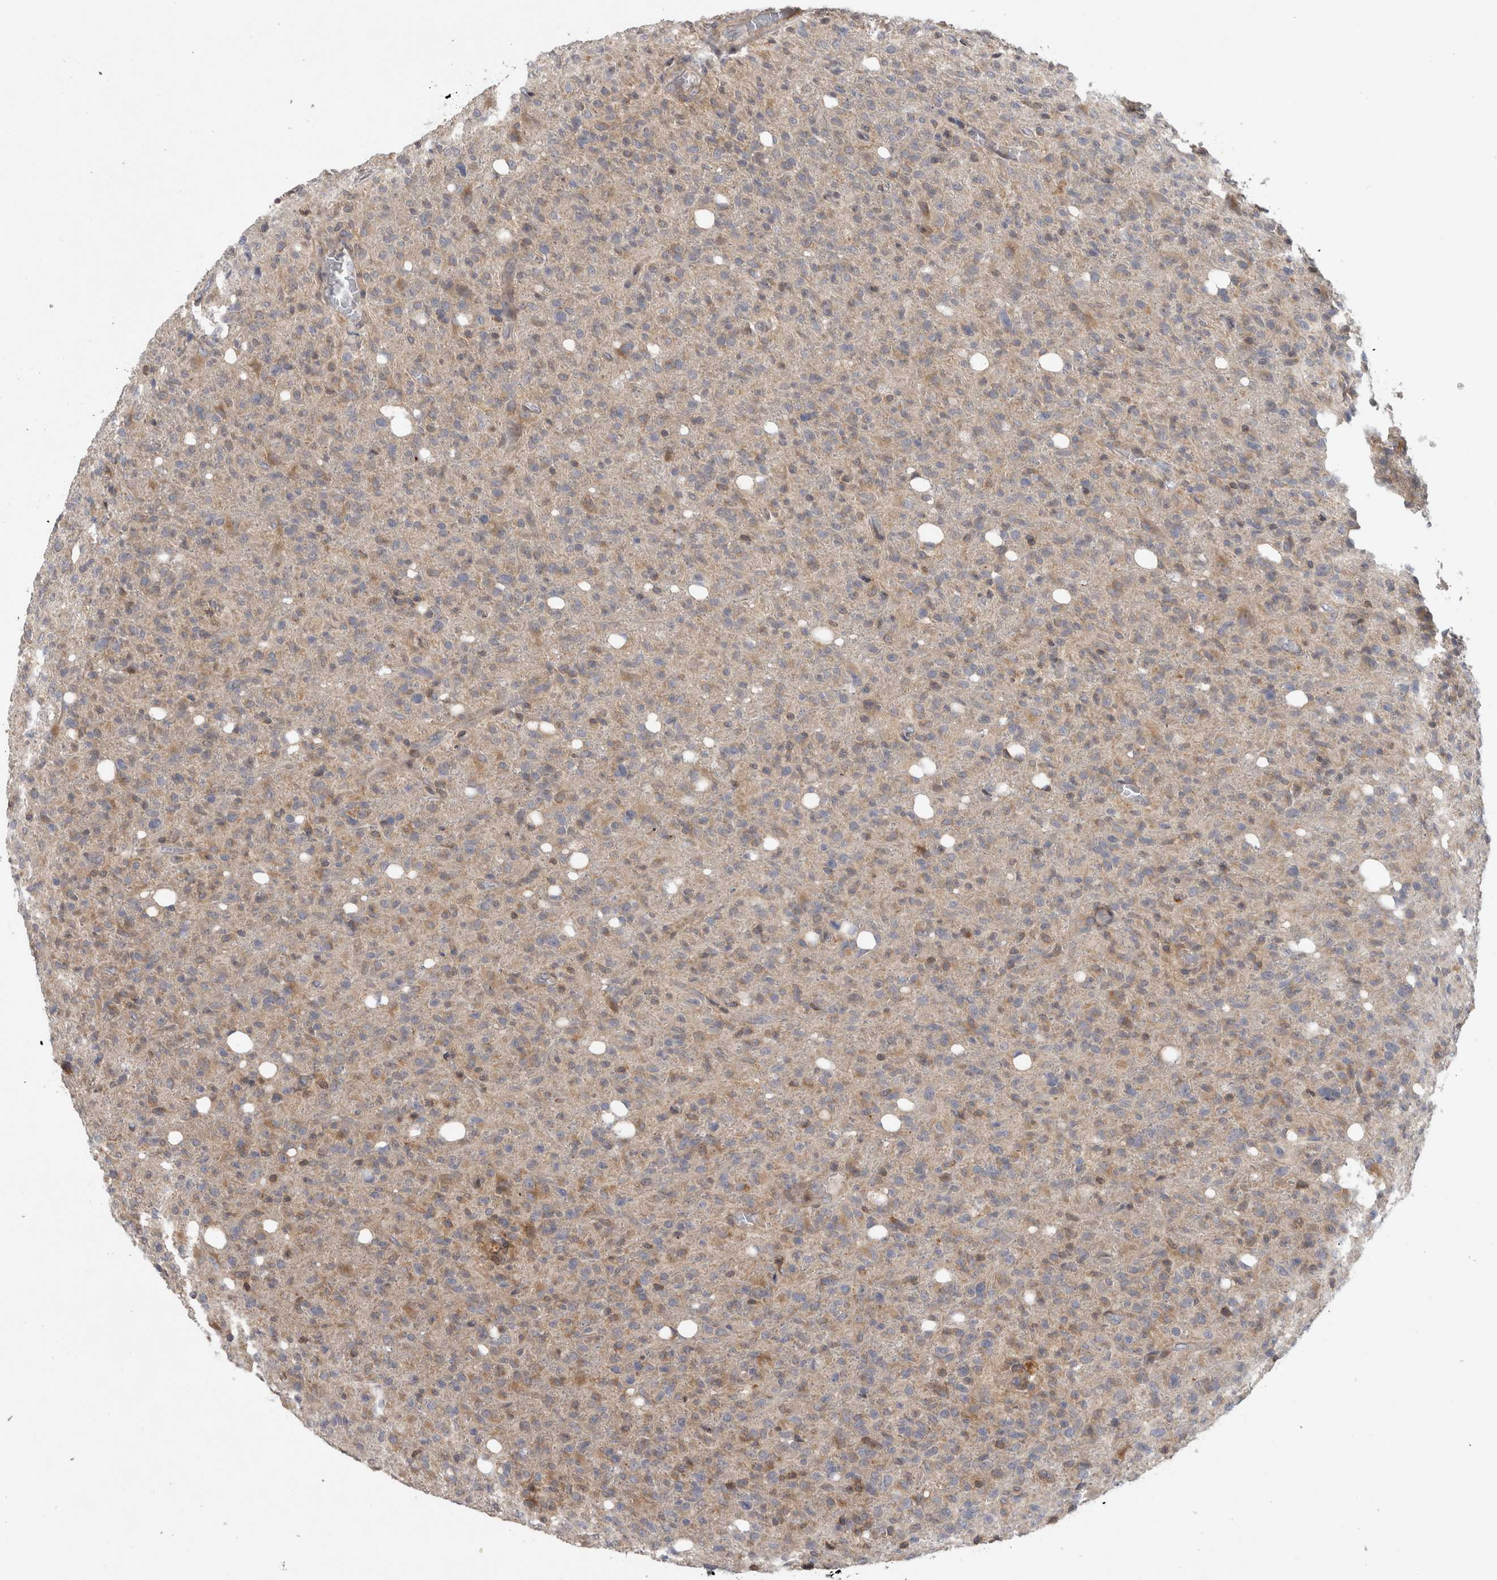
{"staining": {"intensity": "weak", "quantity": "25%-75%", "location": "cytoplasmic/membranous"}, "tissue": "glioma", "cell_type": "Tumor cells", "image_type": "cancer", "snomed": [{"axis": "morphology", "description": "Glioma, malignant, High grade"}, {"axis": "topography", "description": "Brain"}], "caption": "Immunohistochemistry (IHC) staining of glioma, which reveals low levels of weak cytoplasmic/membranous expression in approximately 25%-75% of tumor cells indicating weak cytoplasmic/membranous protein staining. The staining was performed using DAB (3,3'-diaminobenzidine) (brown) for protein detection and nuclei were counterstained in hematoxylin (blue).", "gene": "PARP6", "patient": {"sex": "female", "age": 57}}